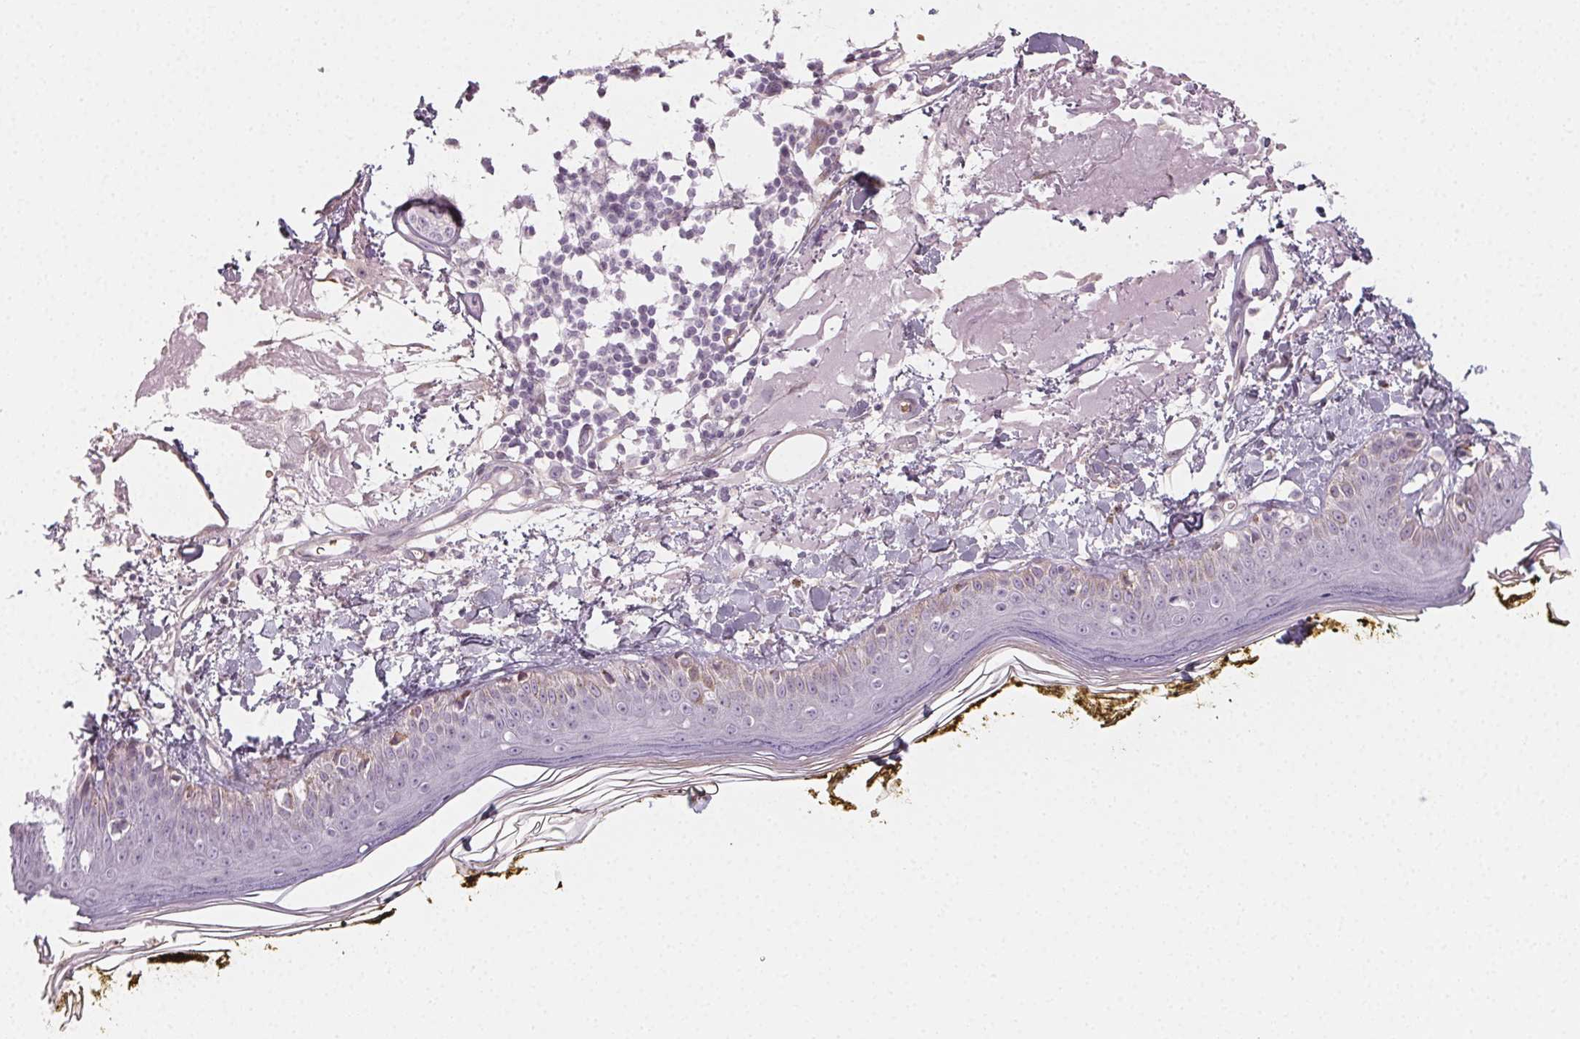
{"staining": {"intensity": "negative", "quantity": "none", "location": "none"}, "tissue": "skin", "cell_type": "Fibroblasts", "image_type": "normal", "snomed": [{"axis": "morphology", "description": "Normal tissue, NOS"}, {"axis": "topography", "description": "Skin"}], "caption": "High power microscopy histopathology image of an immunohistochemistry (IHC) micrograph of benign skin, revealing no significant expression in fibroblasts.", "gene": "CCDC96", "patient": {"sex": "male", "age": 76}}